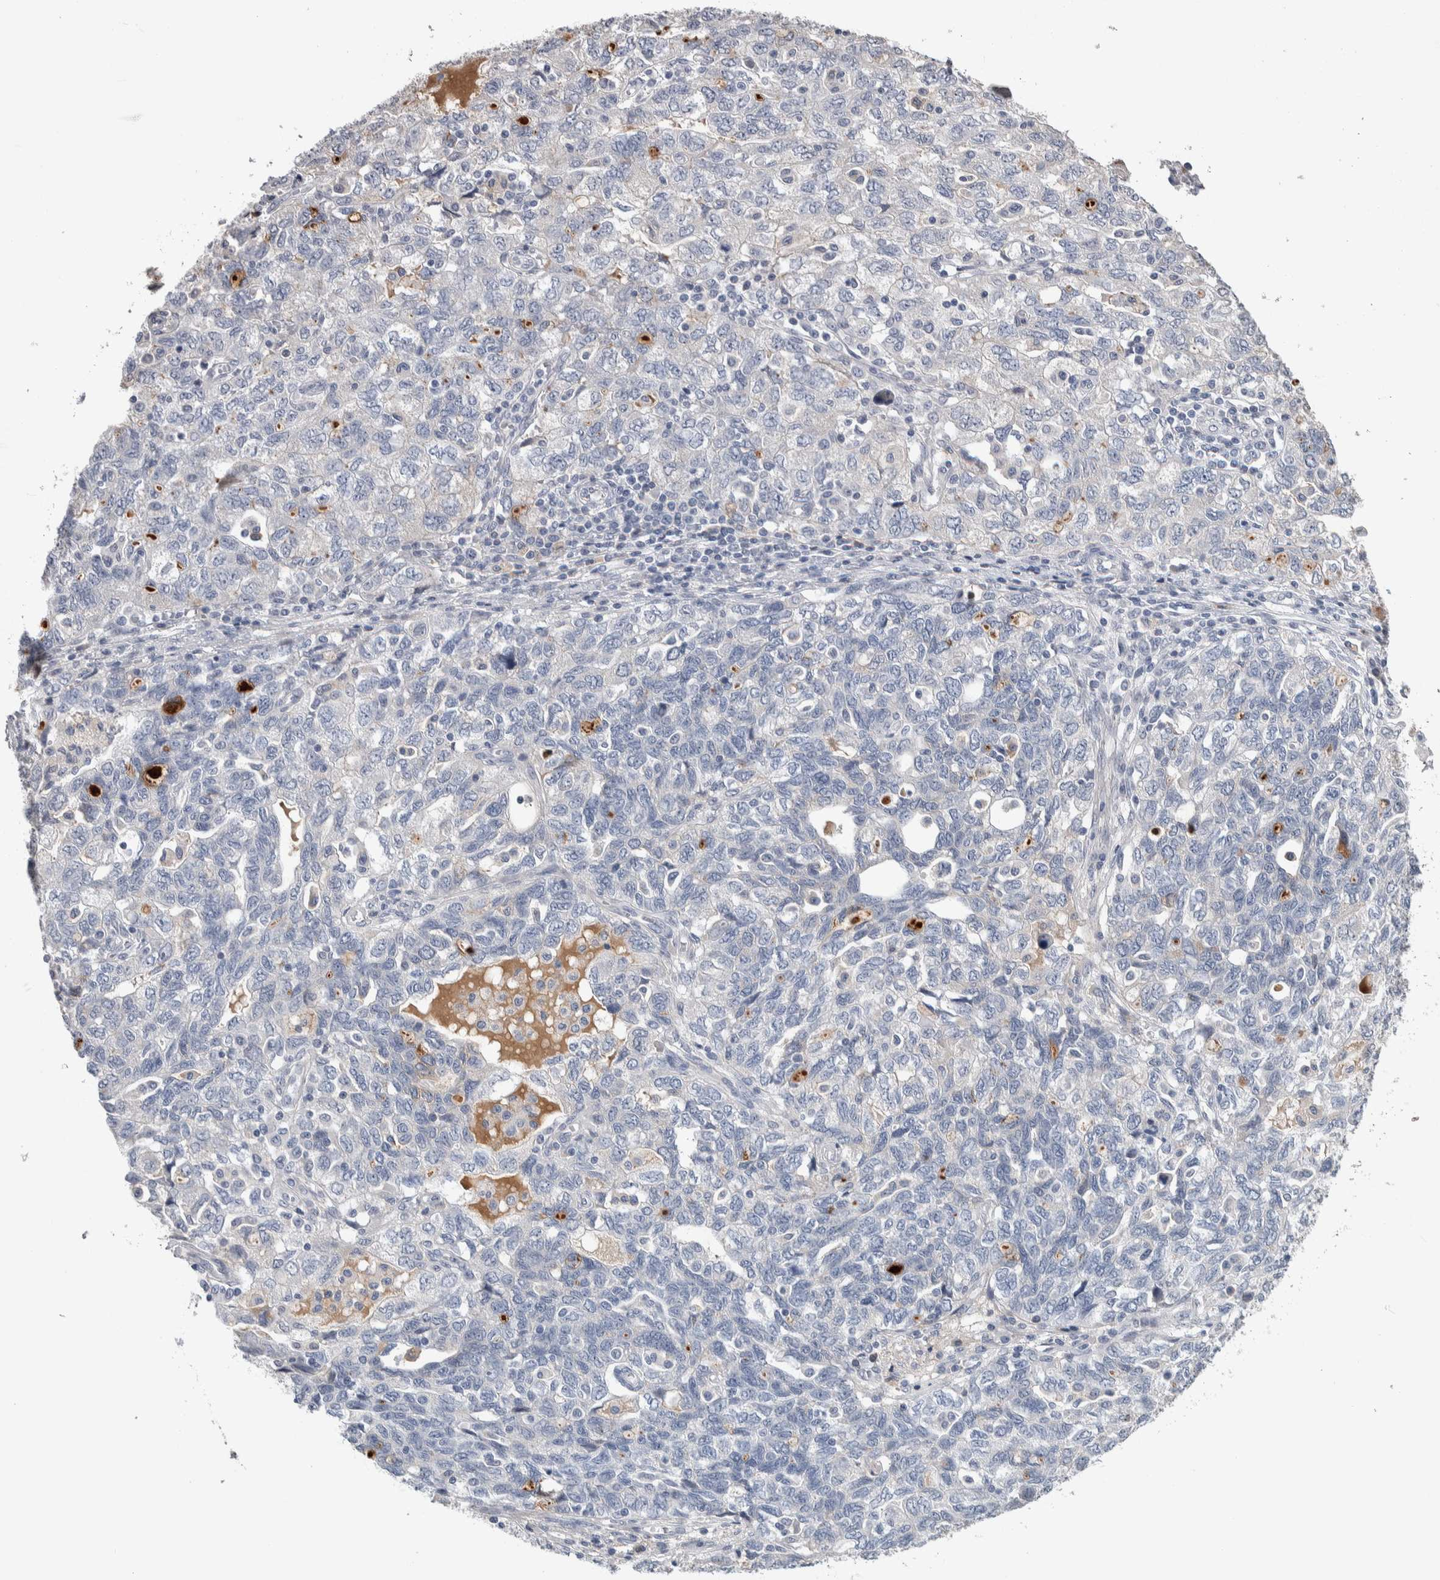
{"staining": {"intensity": "negative", "quantity": "none", "location": "none"}, "tissue": "ovarian cancer", "cell_type": "Tumor cells", "image_type": "cancer", "snomed": [{"axis": "morphology", "description": "Carcinoma, NOS"}, {"axis": "morphology", "description": "Cystadenocarcinoma, serous, NOS"}, {"axis": "topography", "description": "Ovary"}], "caption": "Tumor cells show no significant positivity in carcinoma (ovarian).", "gene": "TMEM102", "patient": {"sex": "female", "age": 69}}